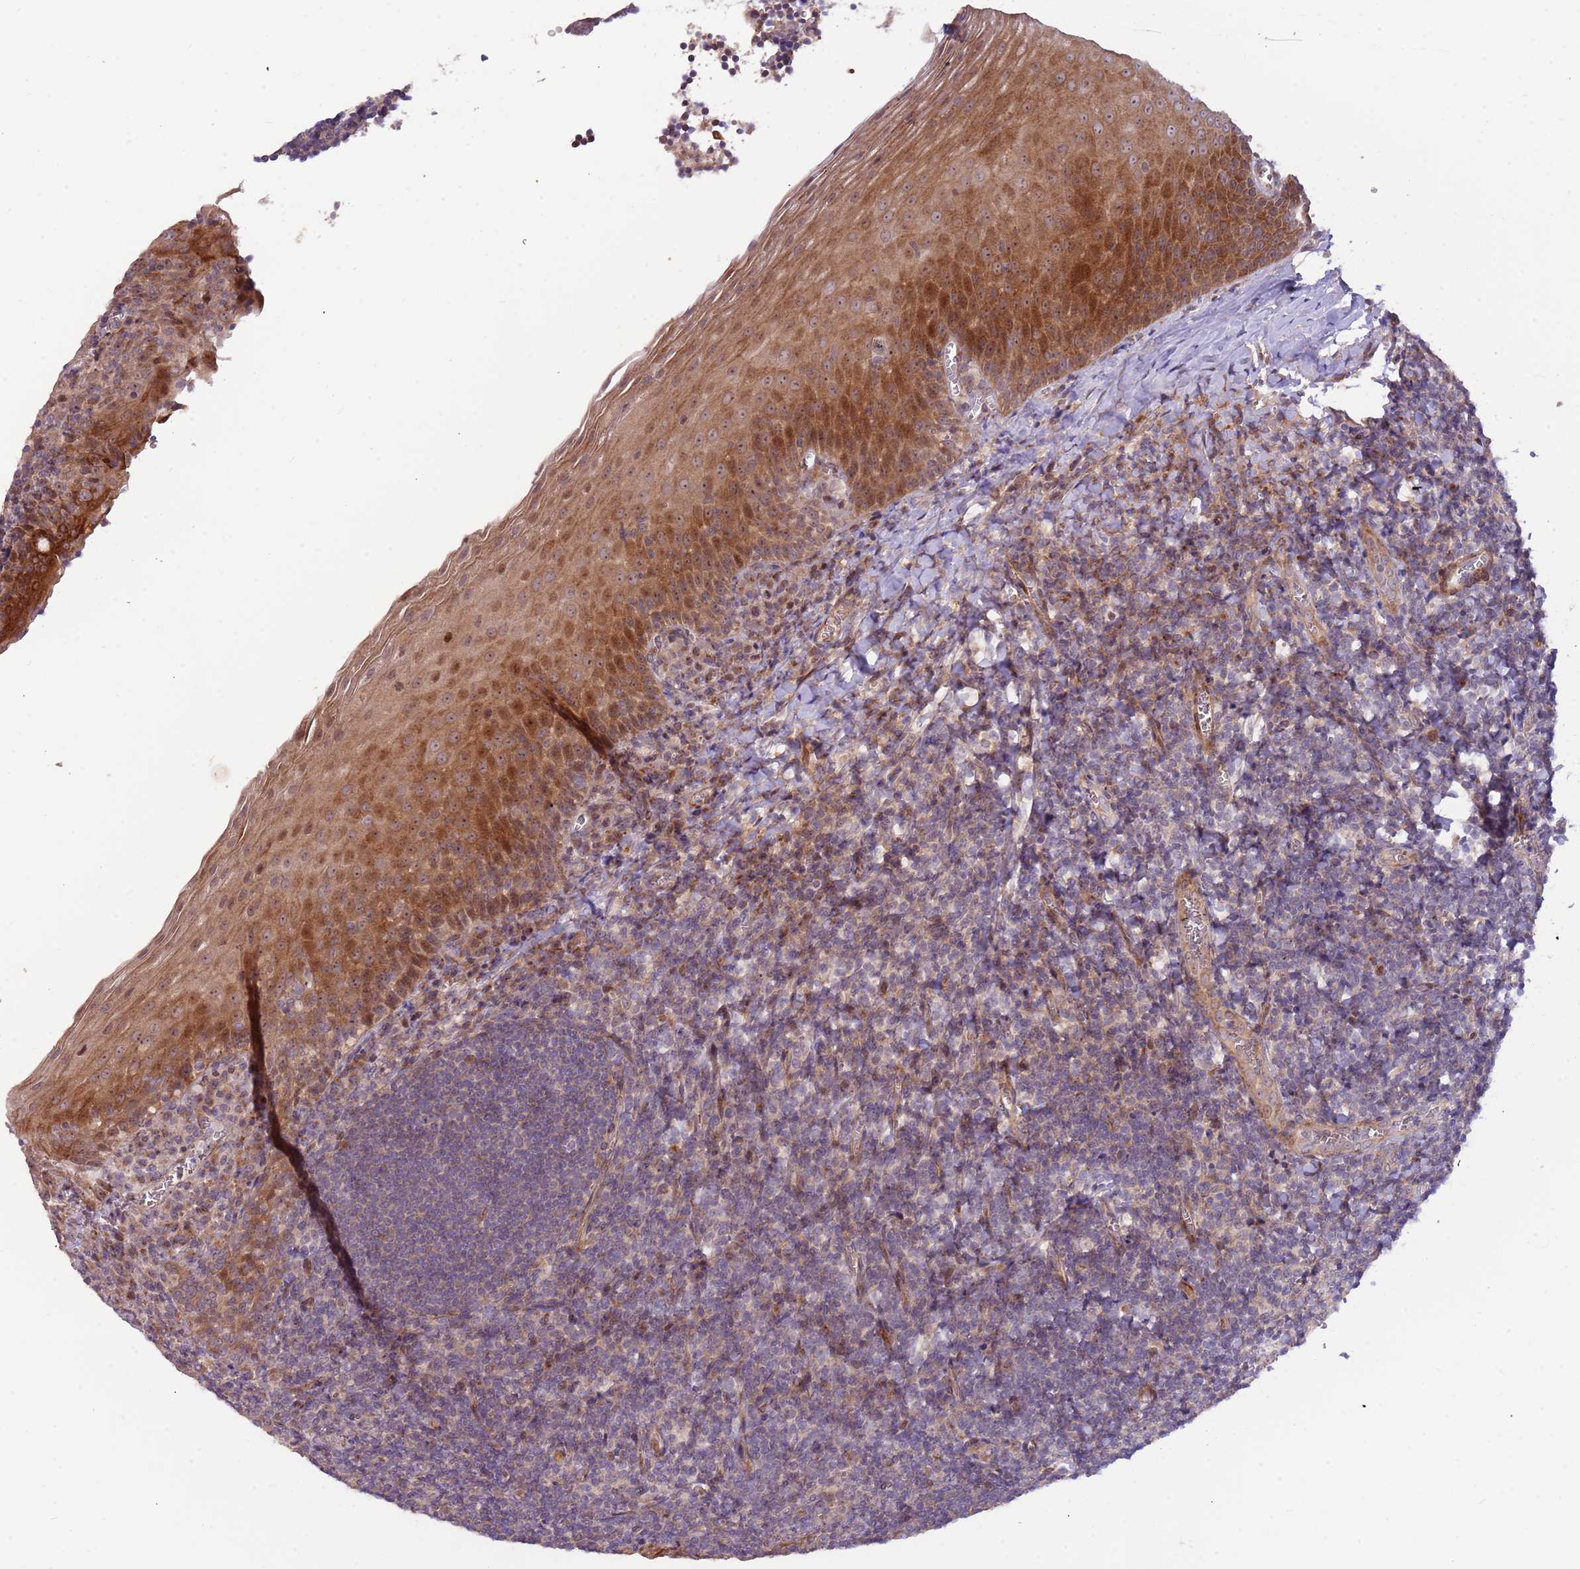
{"staining": {"intensity": "negative", "quantity": "none", "location": "none"}, "tissue": "tonsil", "cell_type": "Germinal center cells", "image_type": "normal", "snomed": [{"axis": "morphology", "description": "Normal tissue, NOS"}, {"axis": "topography", "description": "Tonsil"}], "caption": "Immunohistochemistry of benign tonsil reveals no positivity in germinal center cells. Brightfield microscopy of immunohistochemistry stained with DAB (brown) and hematoxylin (blue), captured at high magnification.", "gene": "TRAPPC6B", "patient": {"sex": "male", "age": 27}}